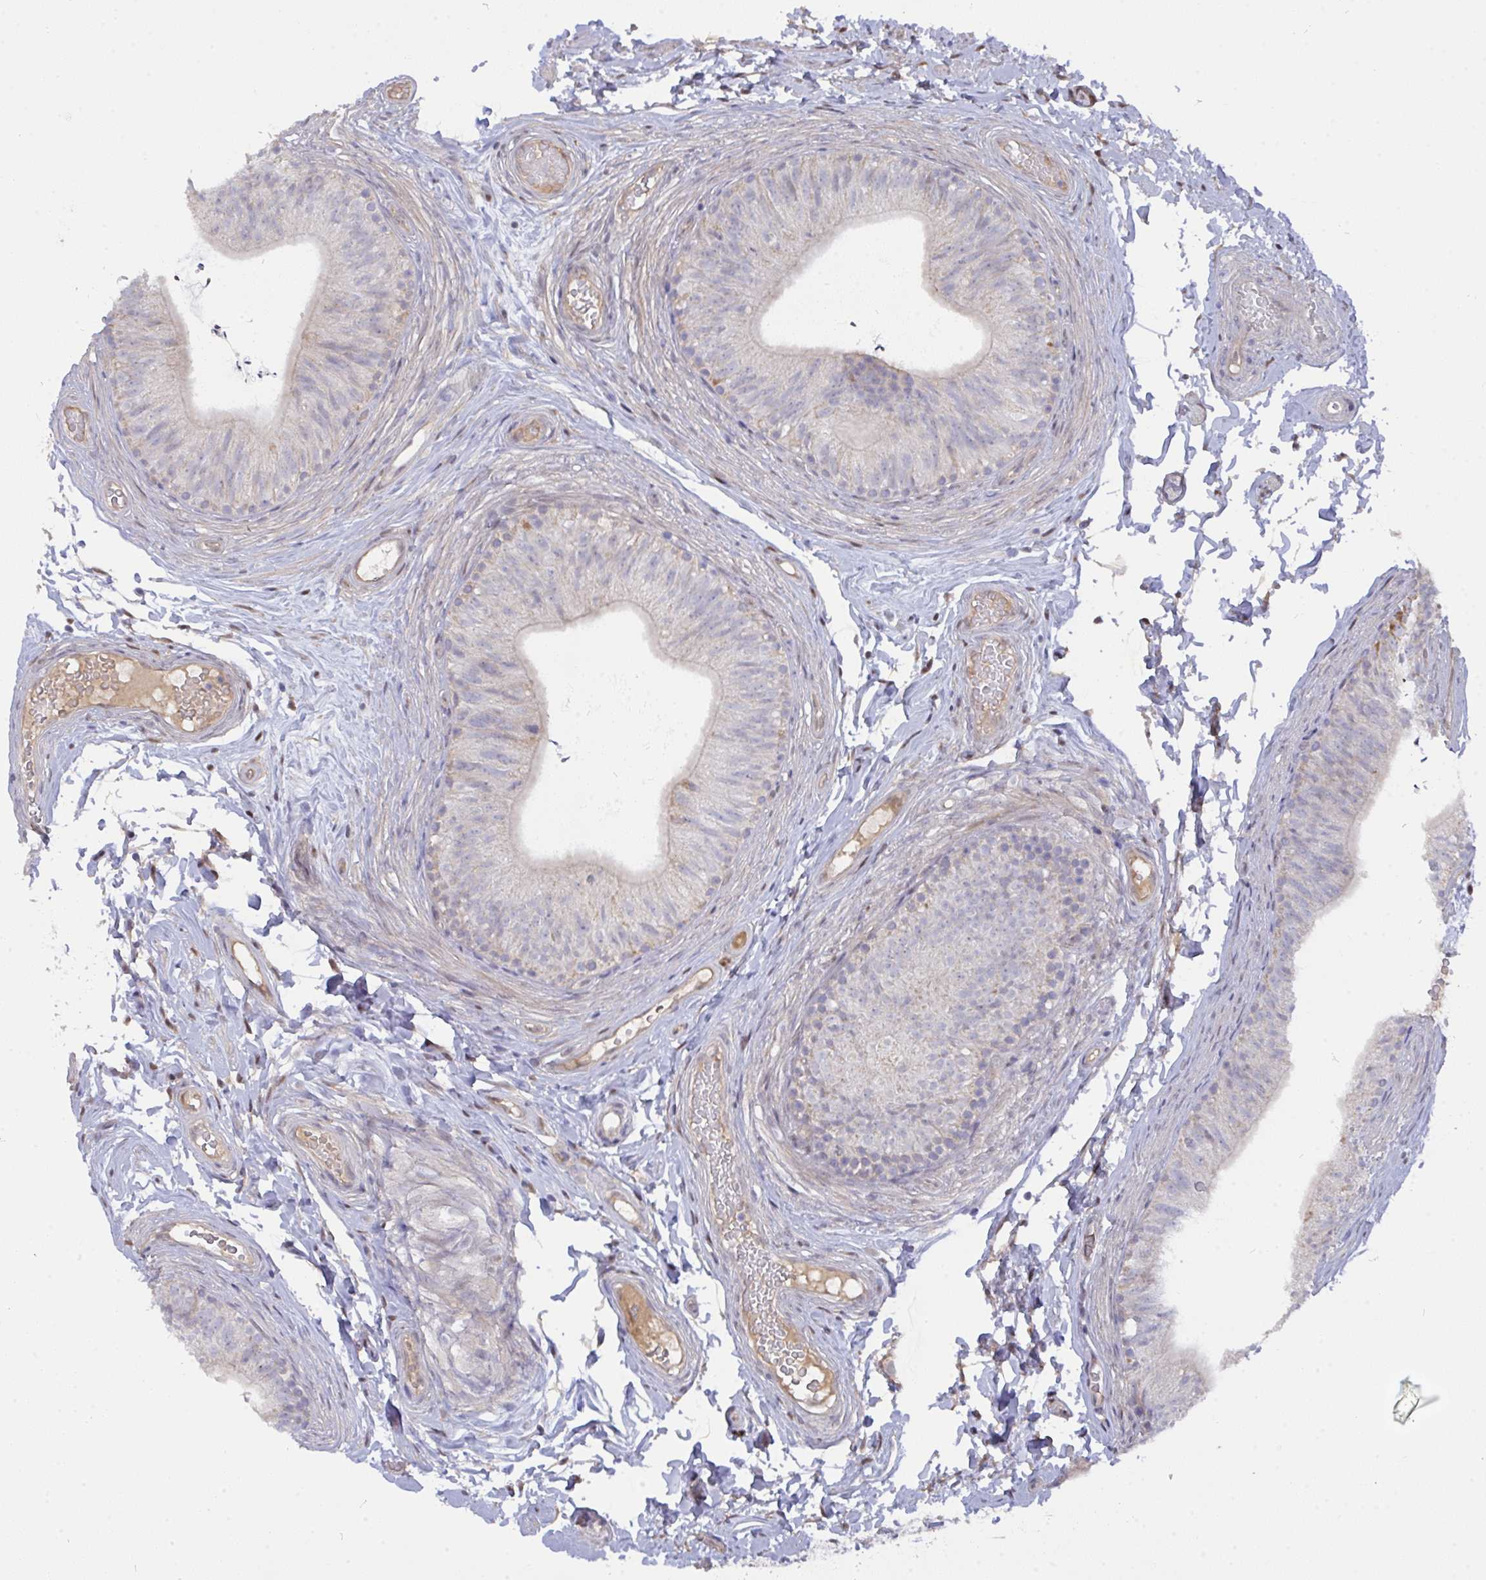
{"staining": {"intensity": "negative", "quantity": "none", "location": "none"}, "tissue": "epididymis", "cell_type": "Glandular cells", "image_type": "normal", "snomed": [{"axis": "morphology", "description": "Normal tissue, NOS"}, {"axis": "topography", "description": "Epididymis, spermatic cord, NOS"}, {"axis": "topography", "description": "Epididymis"}, {"axis": "topography", "description": "Peripheral nerve tissue"}], "caption": "Glandular cells are negative for protein expression in unremarkable human epididymis. (DAB (3,3'-diaminobenzidine) IHC, high magnification).", "gene": "L3HYPDH", "patient": {"sex": "male", "age": 29}}